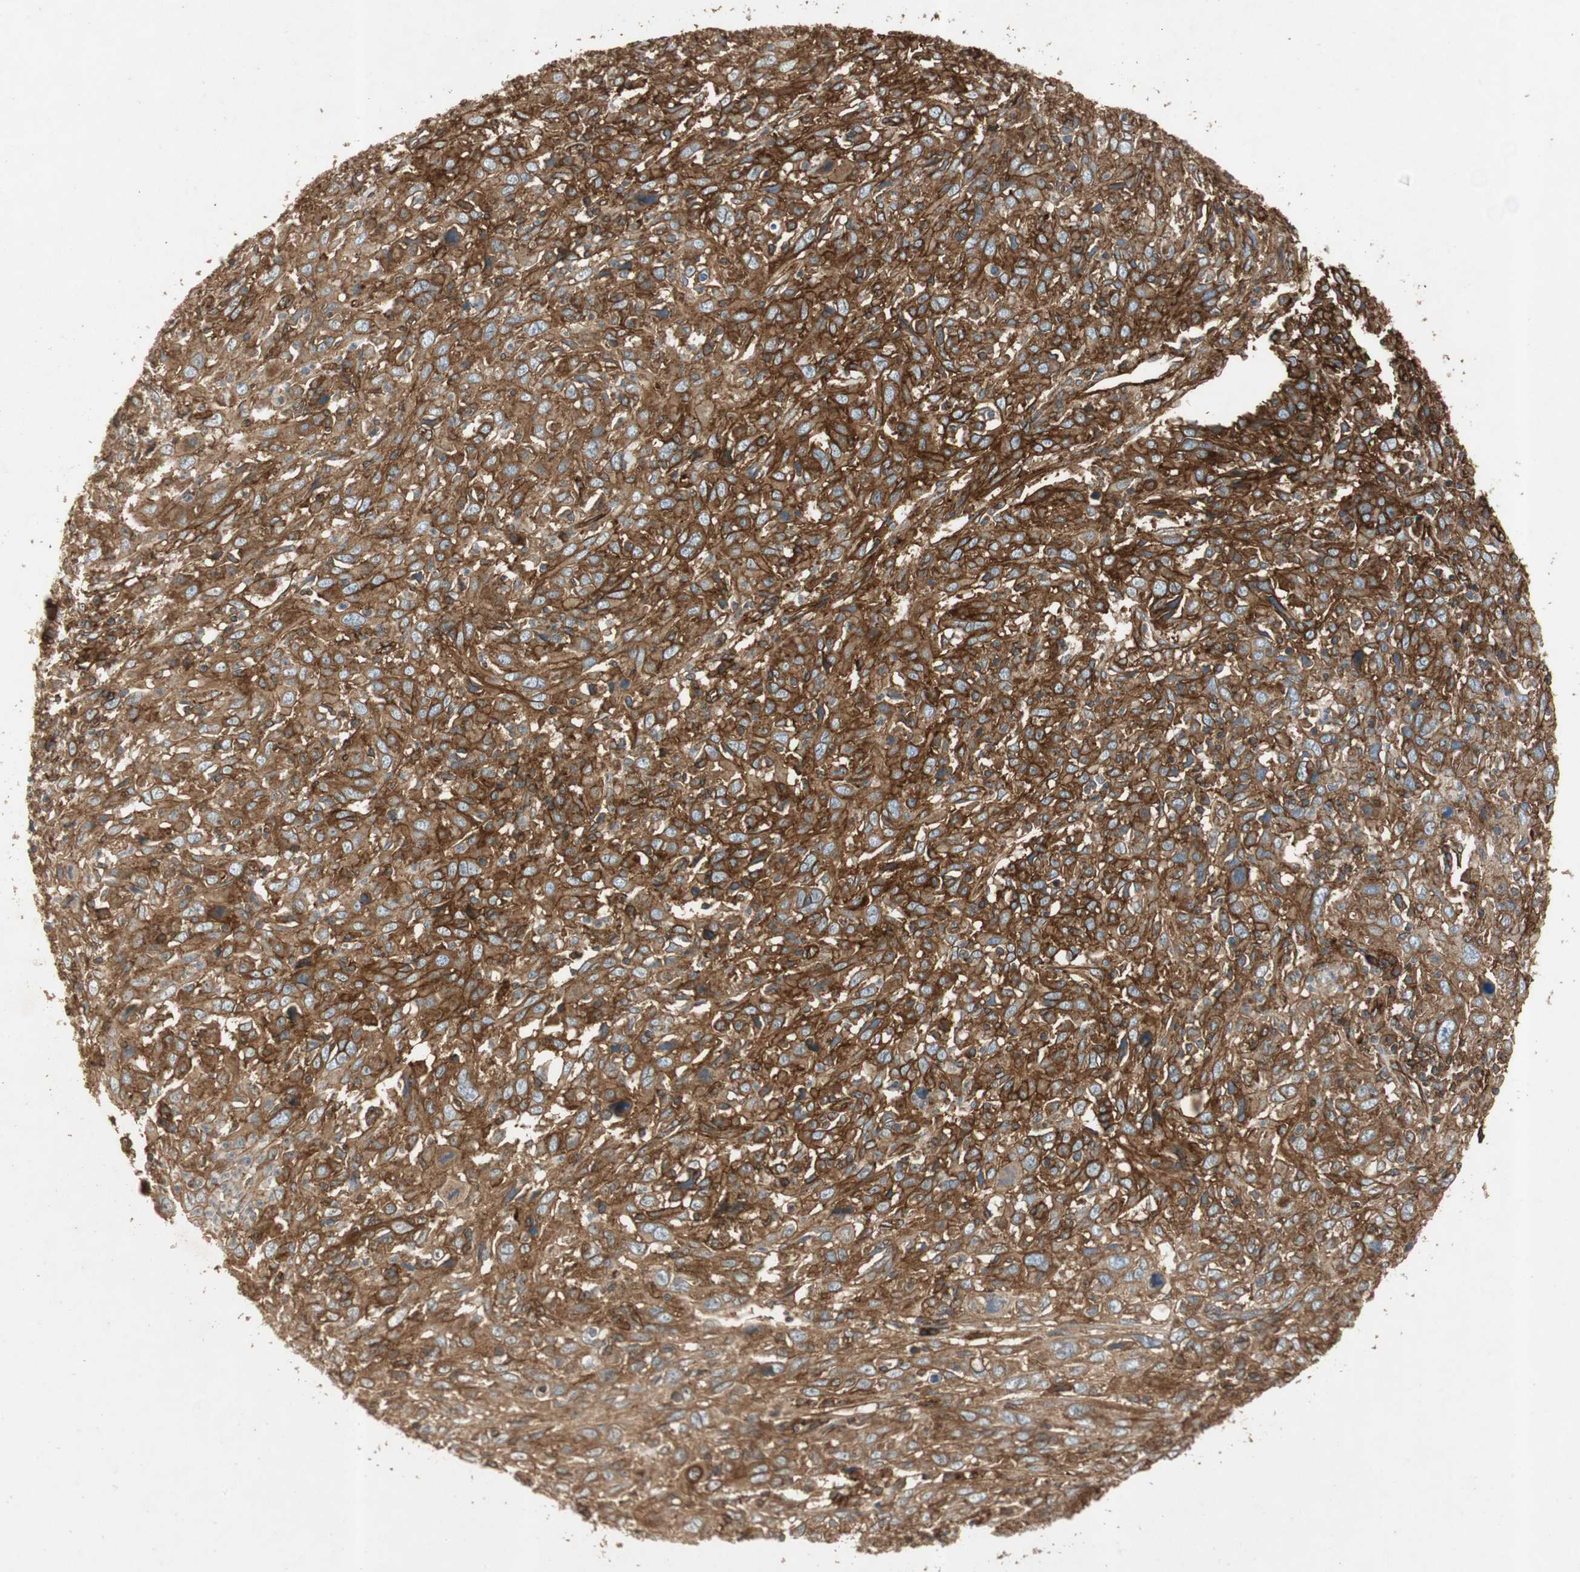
{"staining": {"intensity": "strong", "quantity": ">75%", "location": "cytoplasmic/membranous"}, "tissue": "cervical cancer", "cell_type": "Tumor cells", "image_type": "cancer", "snomed": [{"axis": "morphology", "description": "Squamous cell carcinoma, NOS"}, {"axis": "topography", "description": "Cervix"}], "caption": "Immunohistochemistry of human cervical cancer (squamous cell carcinoma) demonstrates high levels of strong cytoplasmic/membranous expression in approximately >75% of tumor cells. (DAB (3,3'-diaminobenzidine) = brown stain, brightfield microscopy at high magnification).", "gene": "BTN3A3", "patient": {"sex": "female", "age": 46}}